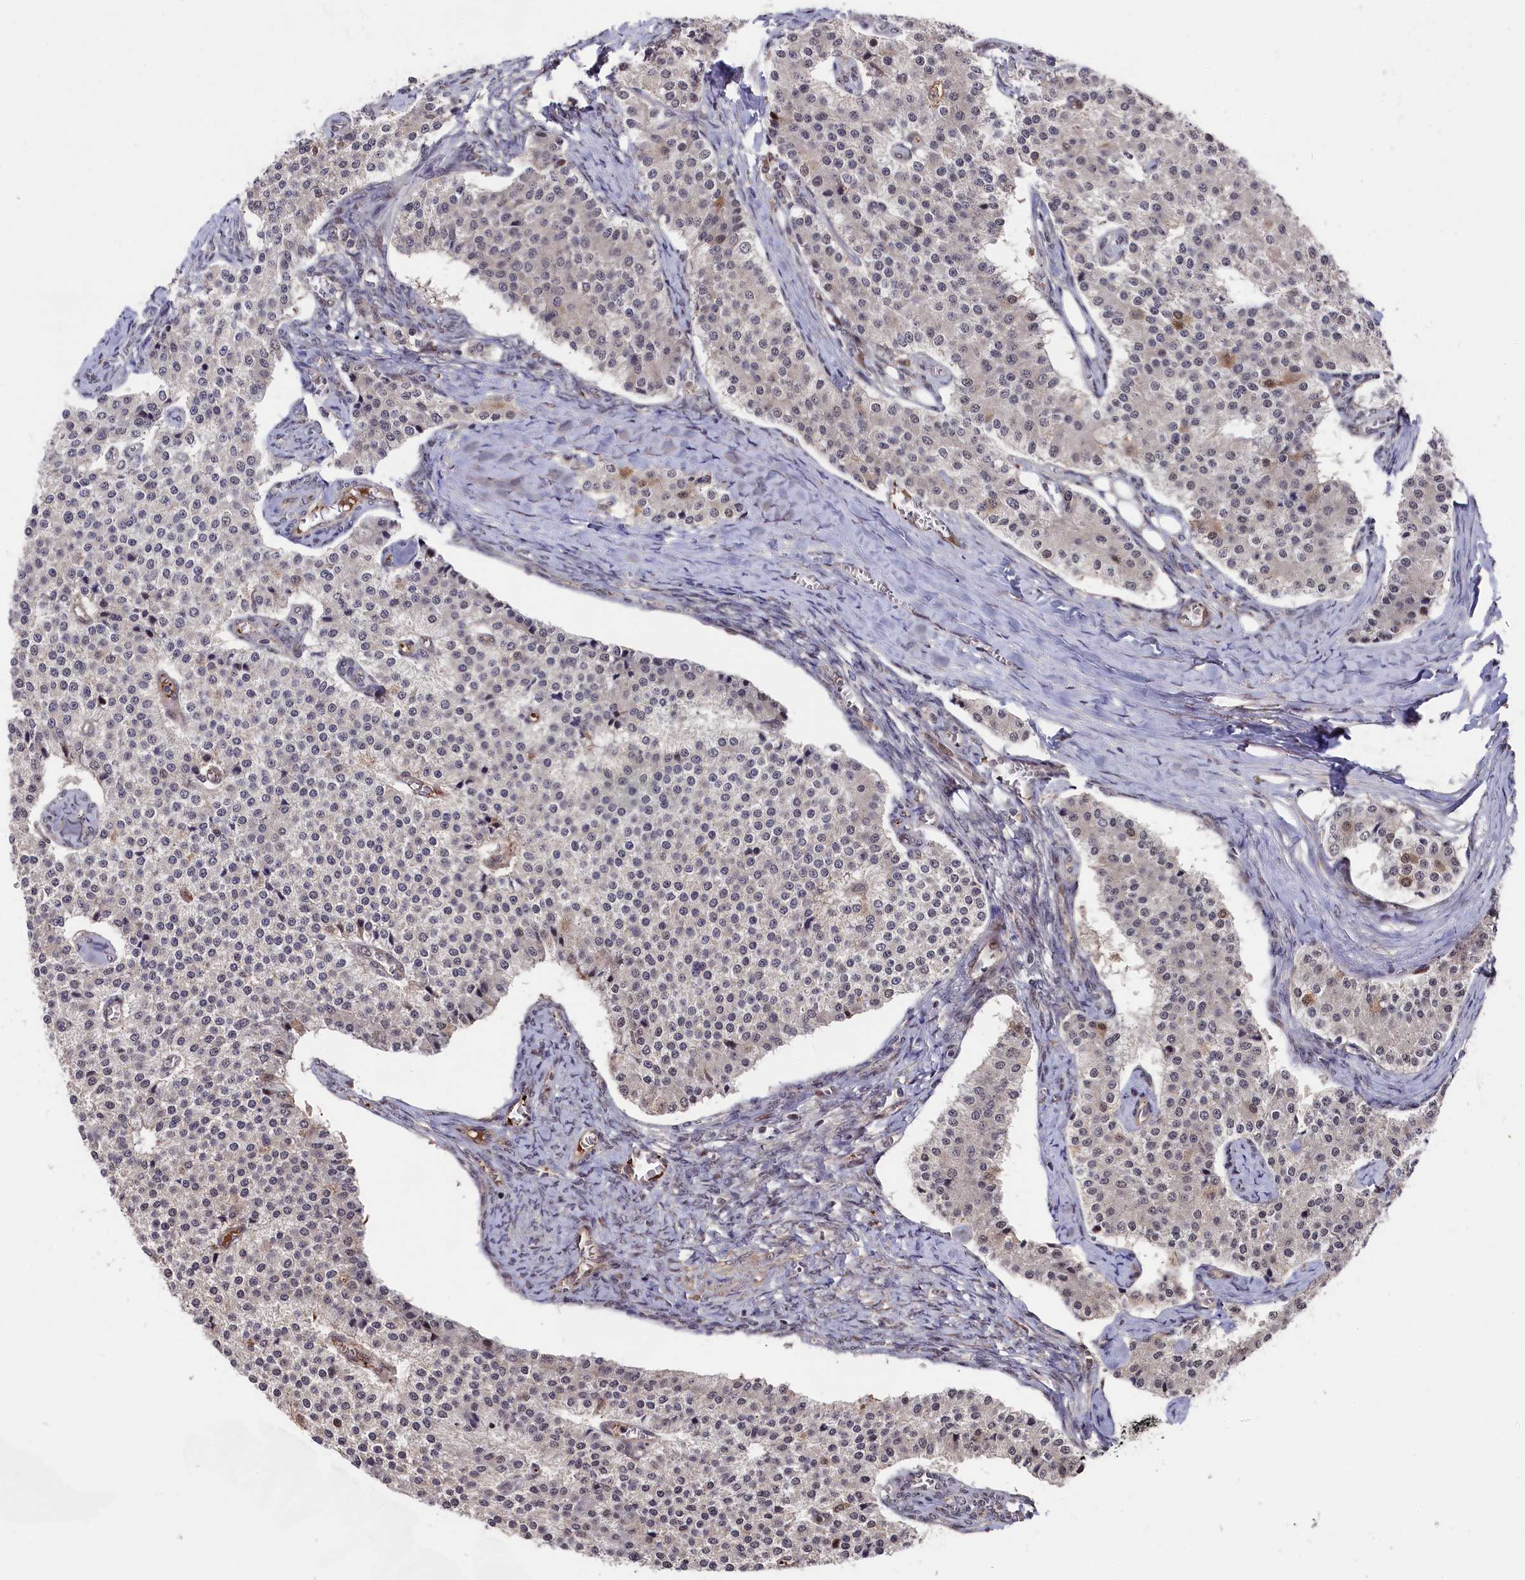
{"staining": {"intensity": "negative", "quantity": "none", "location": "none"}, "tissue": "carcinoid", "cell_type": "Tumor cells", "image_type": "cancer", "snomed": [{"axis": "morphology", "description": "Carcinoid, malignant, NOS"}, {"axis": "topography", "description": "Colon"}], "caption": "DAB immunohistochemical staining of carcinoid demonstrates no significant positivity in tumor cells. (DAB immunohistochemistry (IHC) visualized using brightfield microscopy, high magnification).", "gene": "CLPX", "patient": {"sex": "female", "age": 52}}